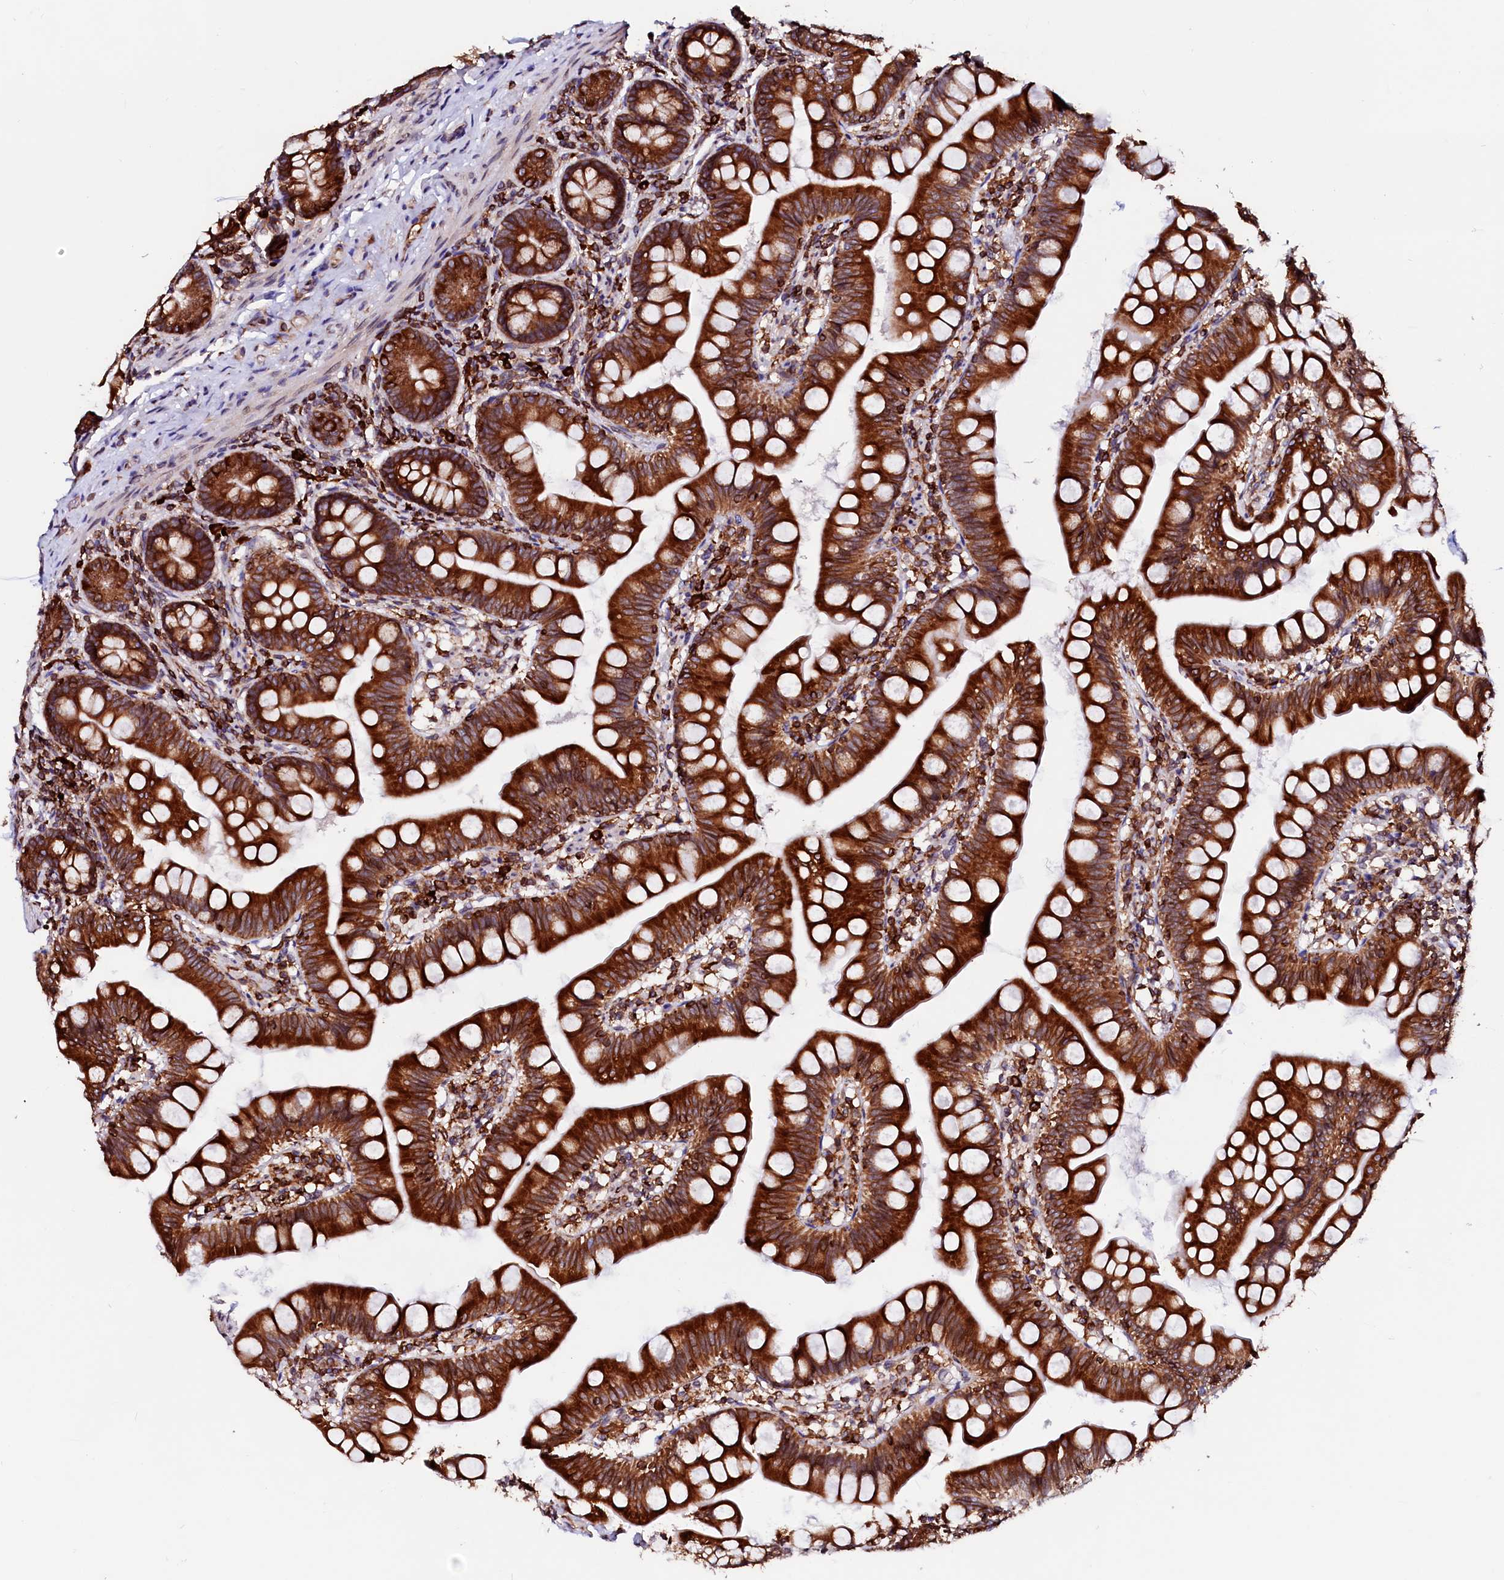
{"staining": {"intensity": "strong", "quantity": ">75%", "location": "cytoplasmic/membranous"}, "tissue": "small intestine", "cell_type": "Glandular cells", "image_type": "normal", "snomed": [{"axis": "morphology", "description": "Normal tissue, NOS"}, {"axis": "topography", "description": "Small intestine"}], "caption": "A high amount of strong cytoplasmic/membranous expression is seen in approximately >75% of glandular cells in normal small intestine. (DAB (3,3'-diaminobenzidine) IHC with brightfield microscopy, high magnification).", "gene": "DERL1", "patient": {"sex": "male", "age": 7}}